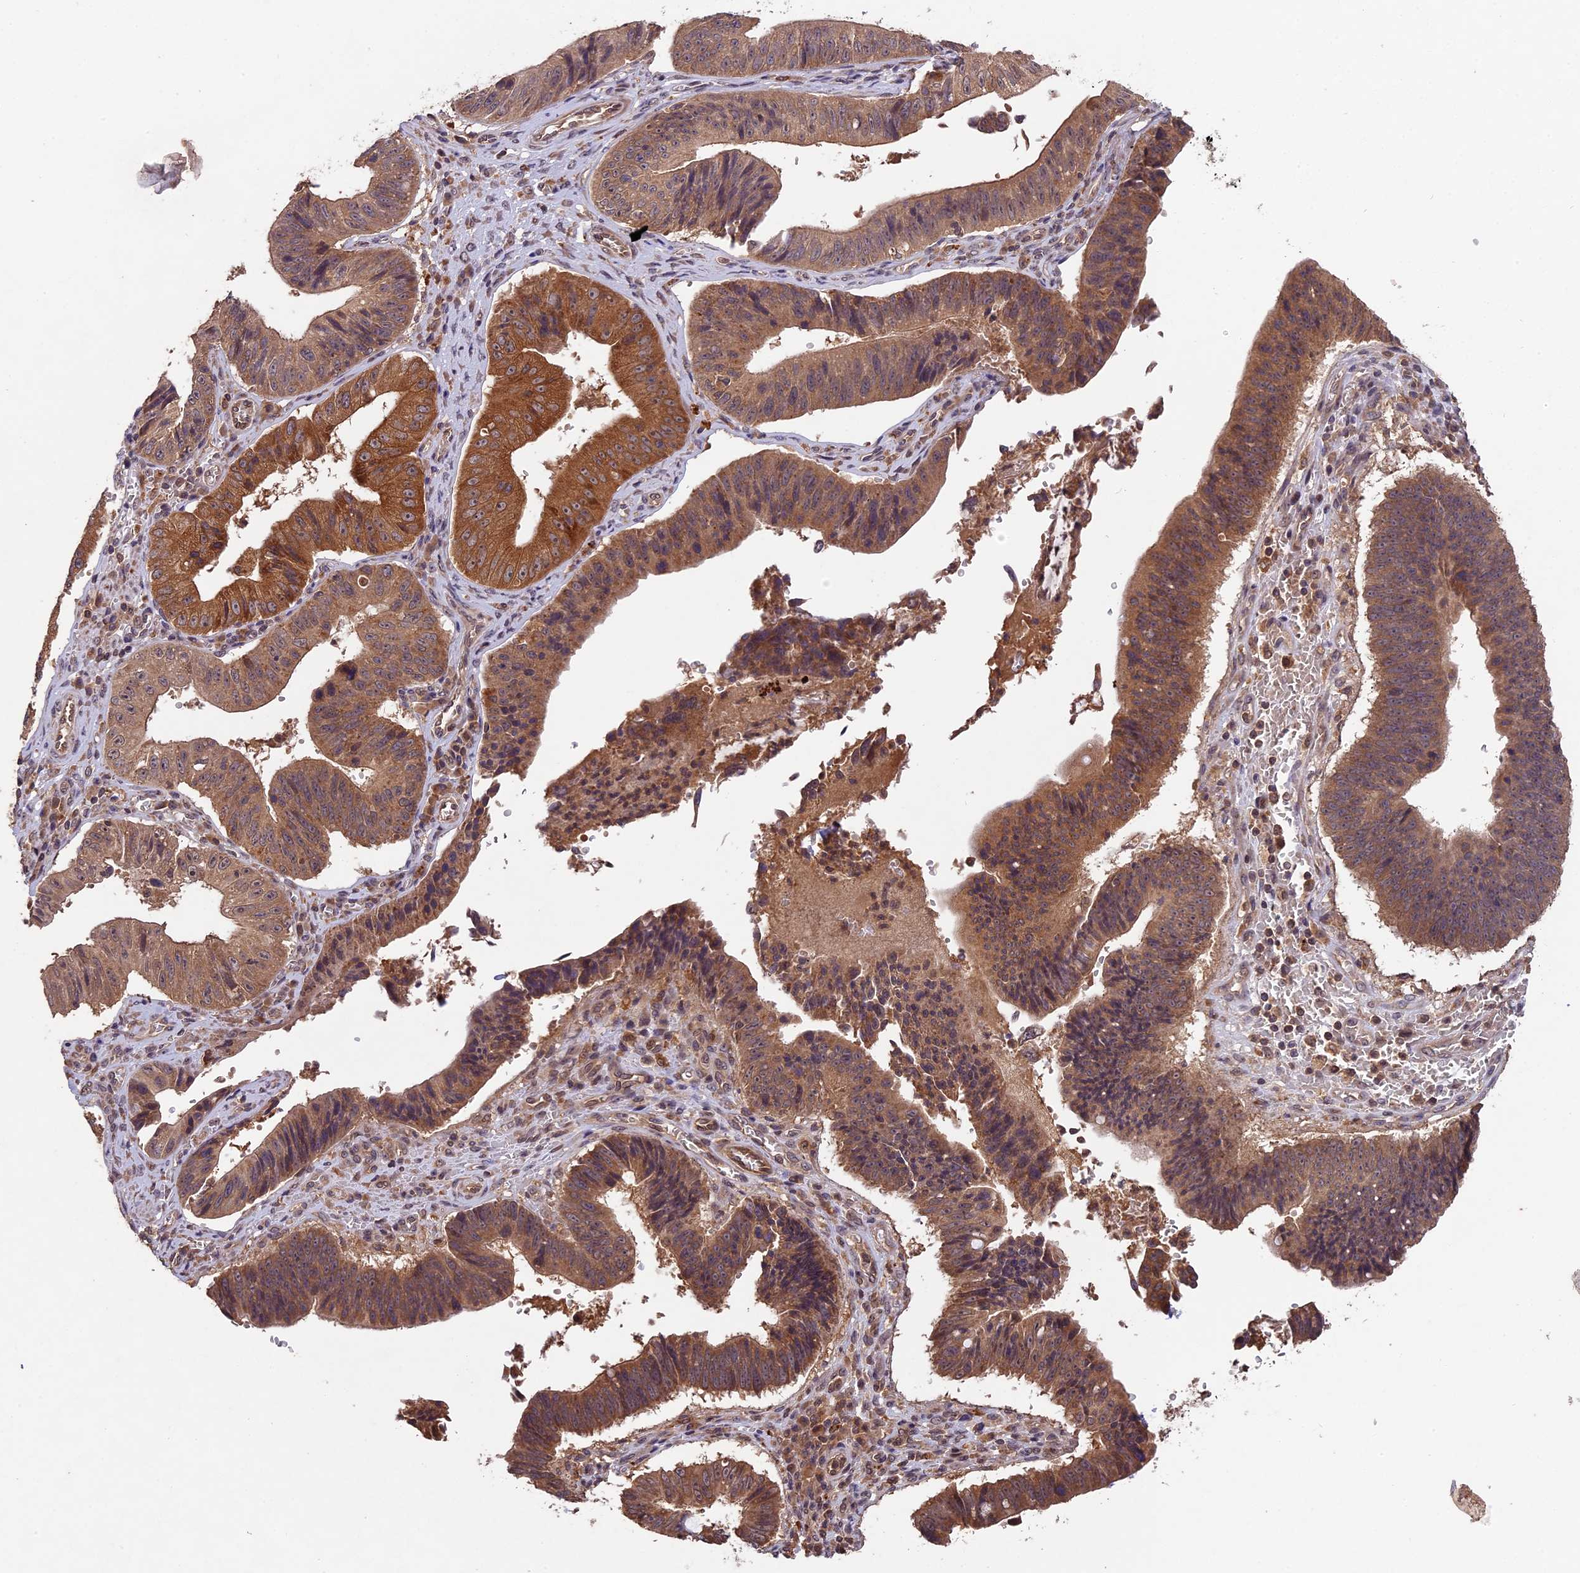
{"staining": {"intensity": "moderate", "quantity": ">75%", "location": "cytoplasmic/membranous"}, "tissue": "stomach cancer", "cell_type": "Tumor cells", "image_type": "cancer", "snomed": [{"axis": "morphology", "description": "Adenocarcinoma, NOS"}, {"axis": "topography", "description": "Stomach"}], "caption": "This is an image of immunohistochemistry (IHC) staining of stomach cancer (adenocarcinoma), which shows moderate expression in the cytoplasmic/membranous of tumor cells.", "gene": "CHAC1", "patient": {"sex": "male", "age": 59}}